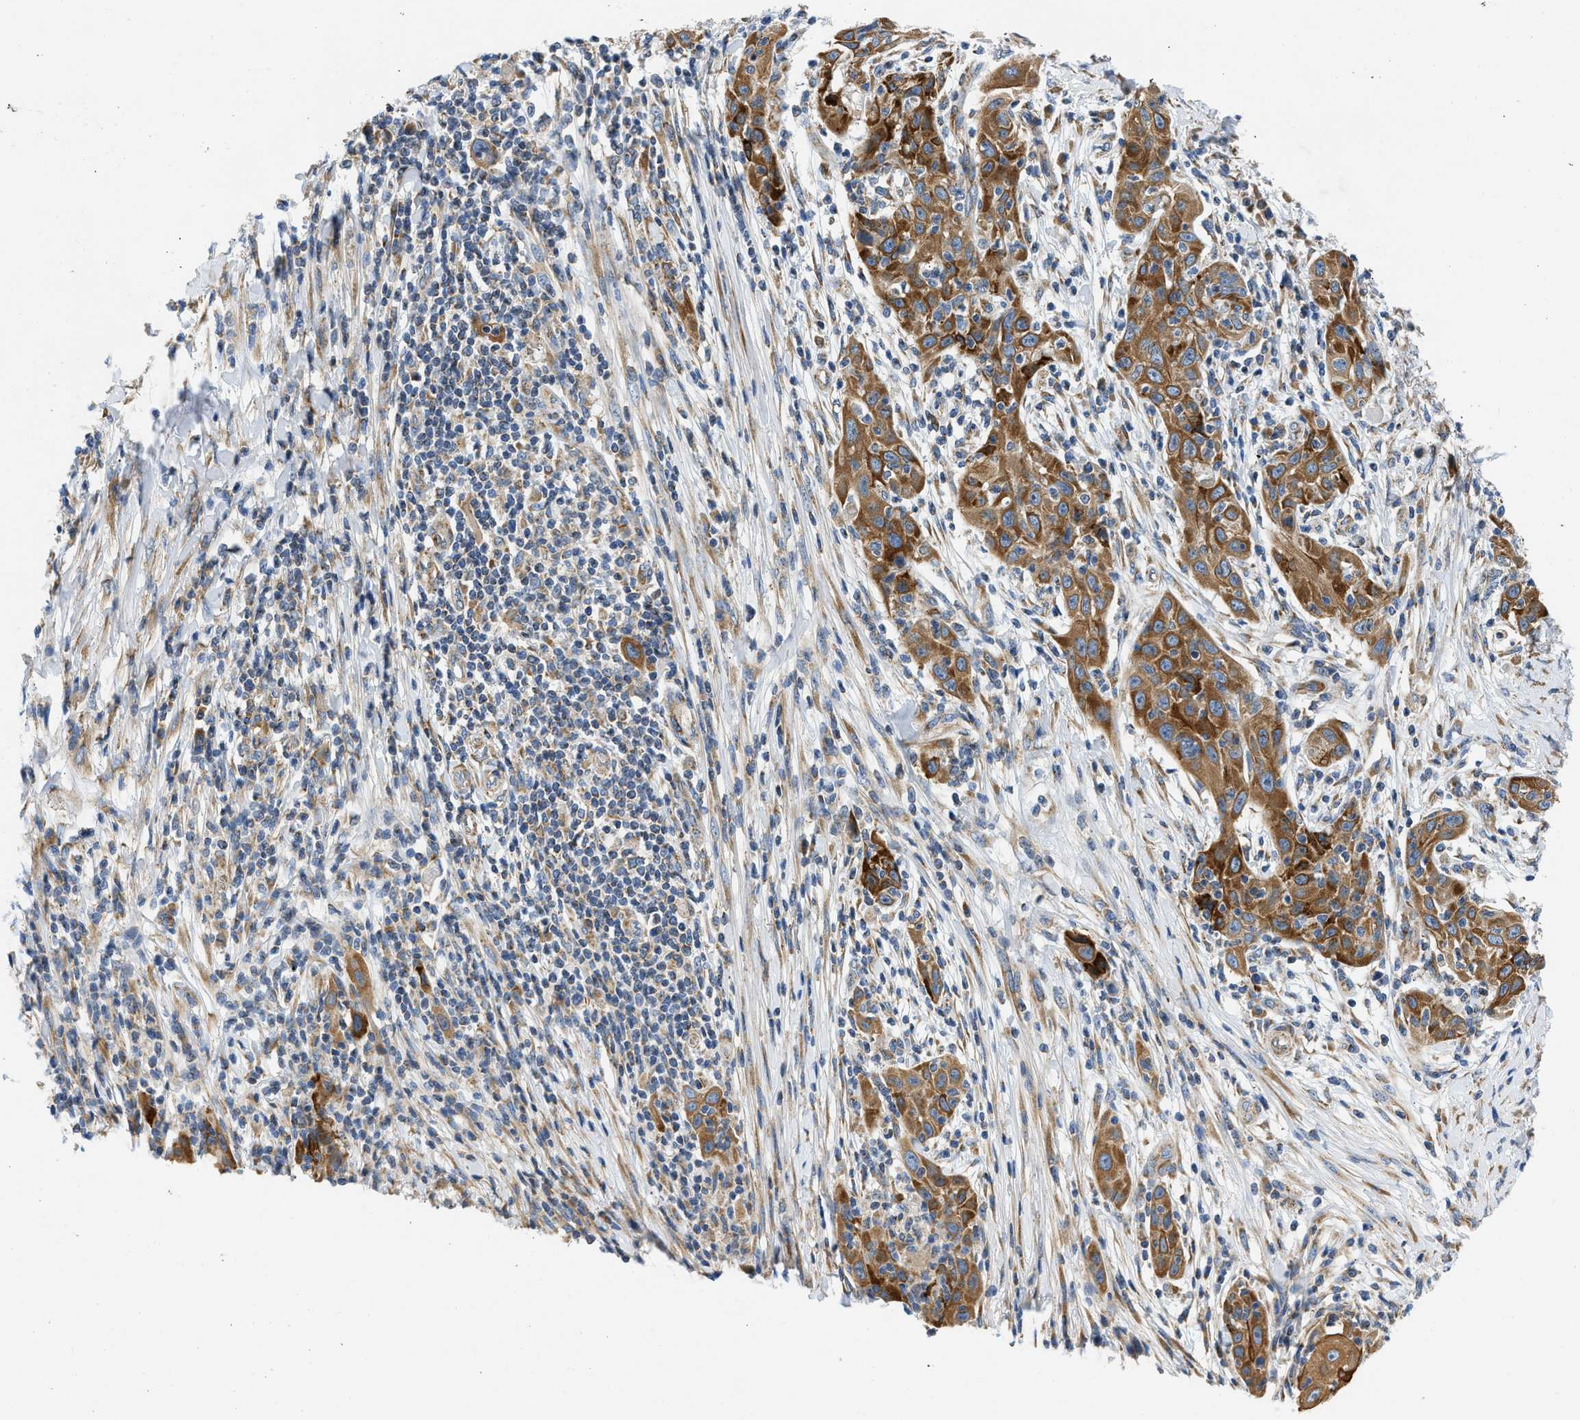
{"staining": {"intensity": "moderate", "quantity": ">75%", "location": "cytoplasmic/membranous"}, "tissue": "skin cancer", "cell_type": "Tumor cells", "image_type": "cancer", "snomed": [{"axis": "morphology", "description": "Squamous cell carcinoma, NOS"}, {"axis": "topography", "description": "Skin"}], "caption": "Human squamous cell carcinoma (skin) stained with a brown dye exhibits moderate cytoplasmic/membranous positive staining in approximately >75% of tumor cells.", "gene": "CAMKK2", "patient": {"sex": "female", "age": 88}}